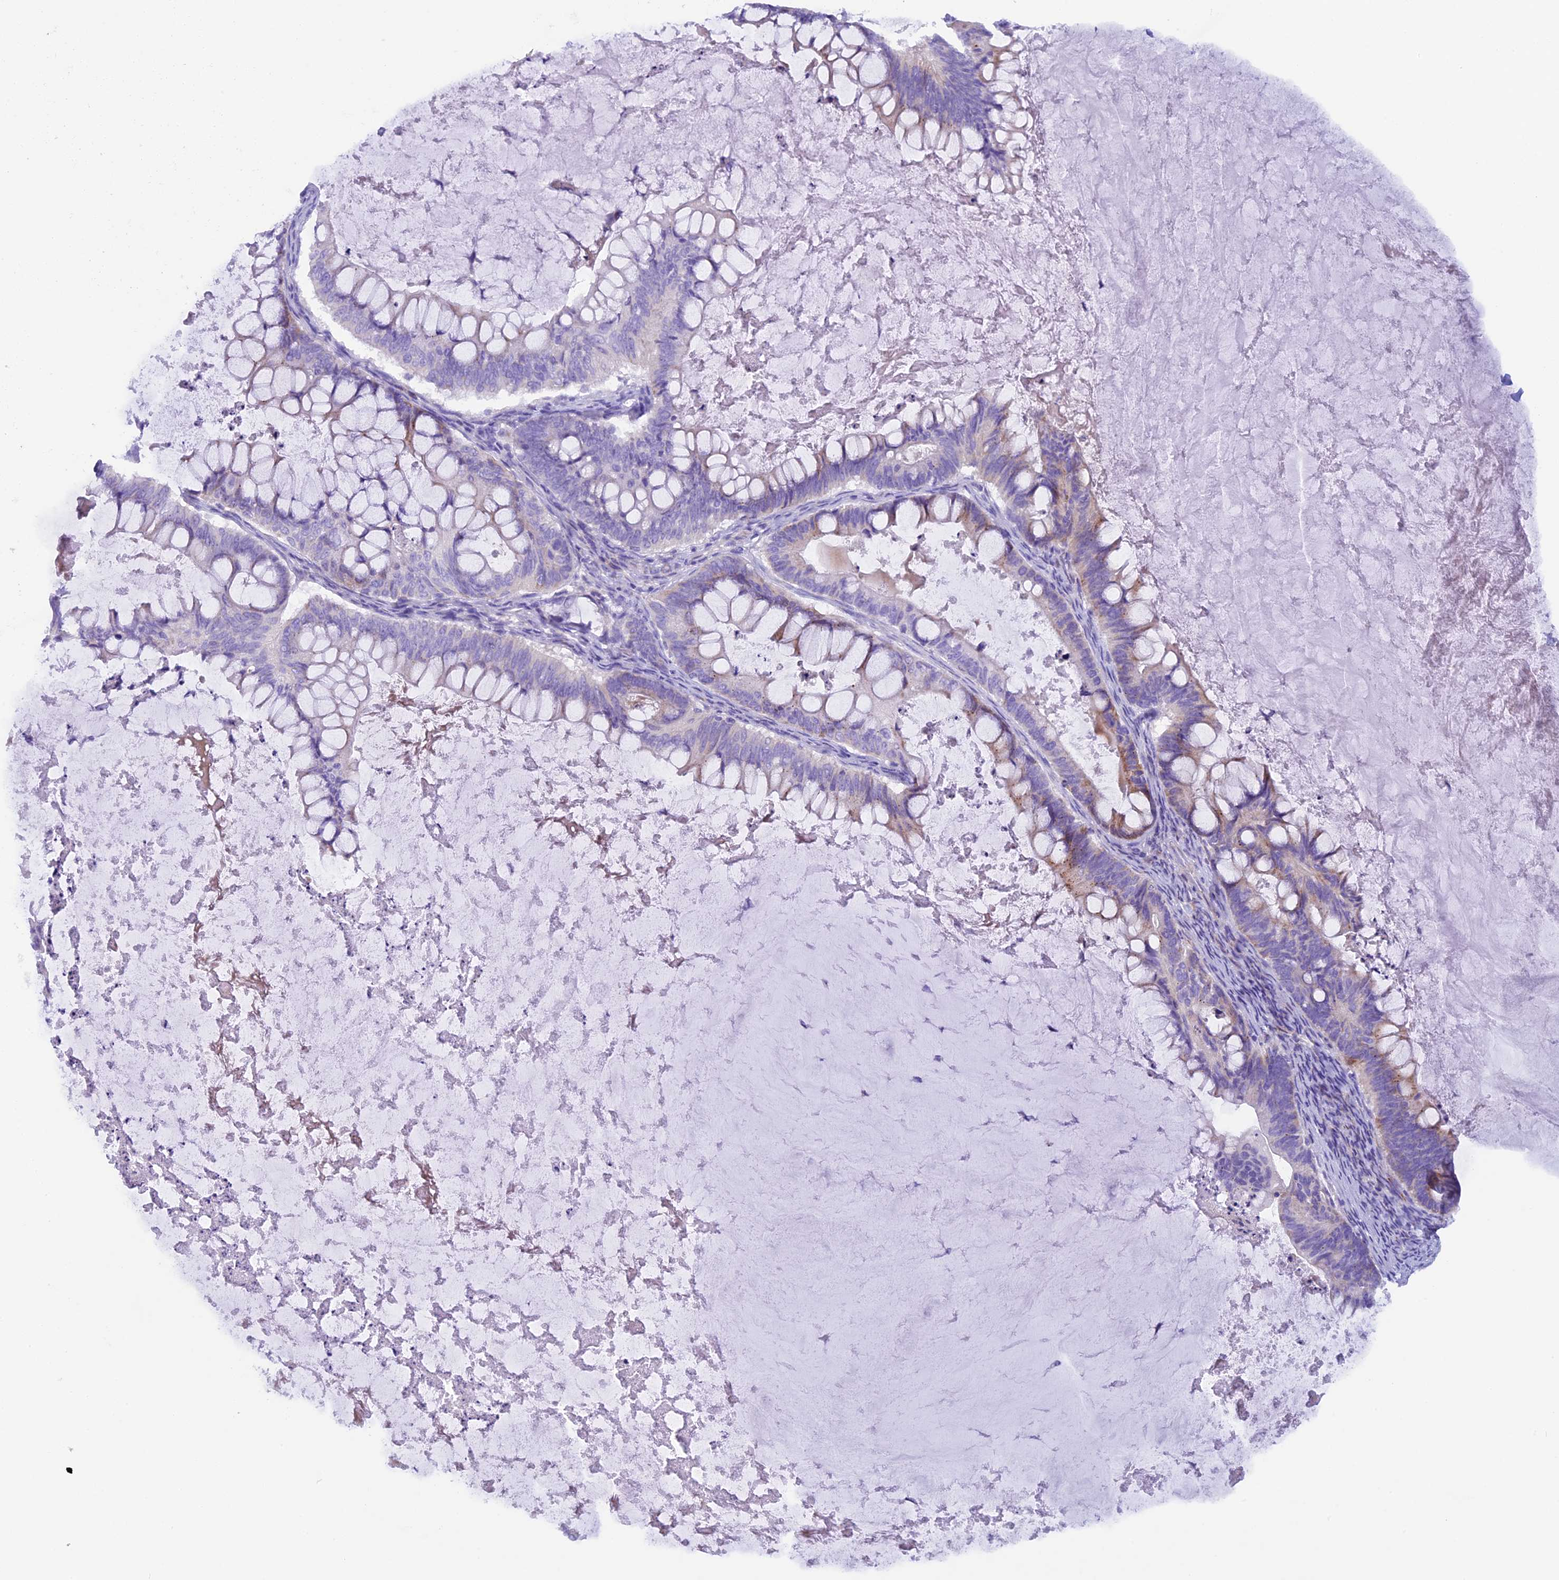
{"staining": {"intensity": "moderate", "quantity": "<25%", "location": "cytoplasmic/membranous"}, "tissue": "ovarian cancer", "cell_type": "Tumor cells", "image_type": "cancer", "snomed": [{"axis": "morphology", "description": "Cystadenocarcinoma, mucinous, NOS"}, {"axis": "topography", "description": "Ovary"}], "caption": "Approximately <25% of tumor cells in ovarian cancer display moderate cytoplasmic/membranous protein expression as visualized by brown immunohistochemical staining.", "gene": "RTTN", "patient": {"sex": "female", "age": 61}}